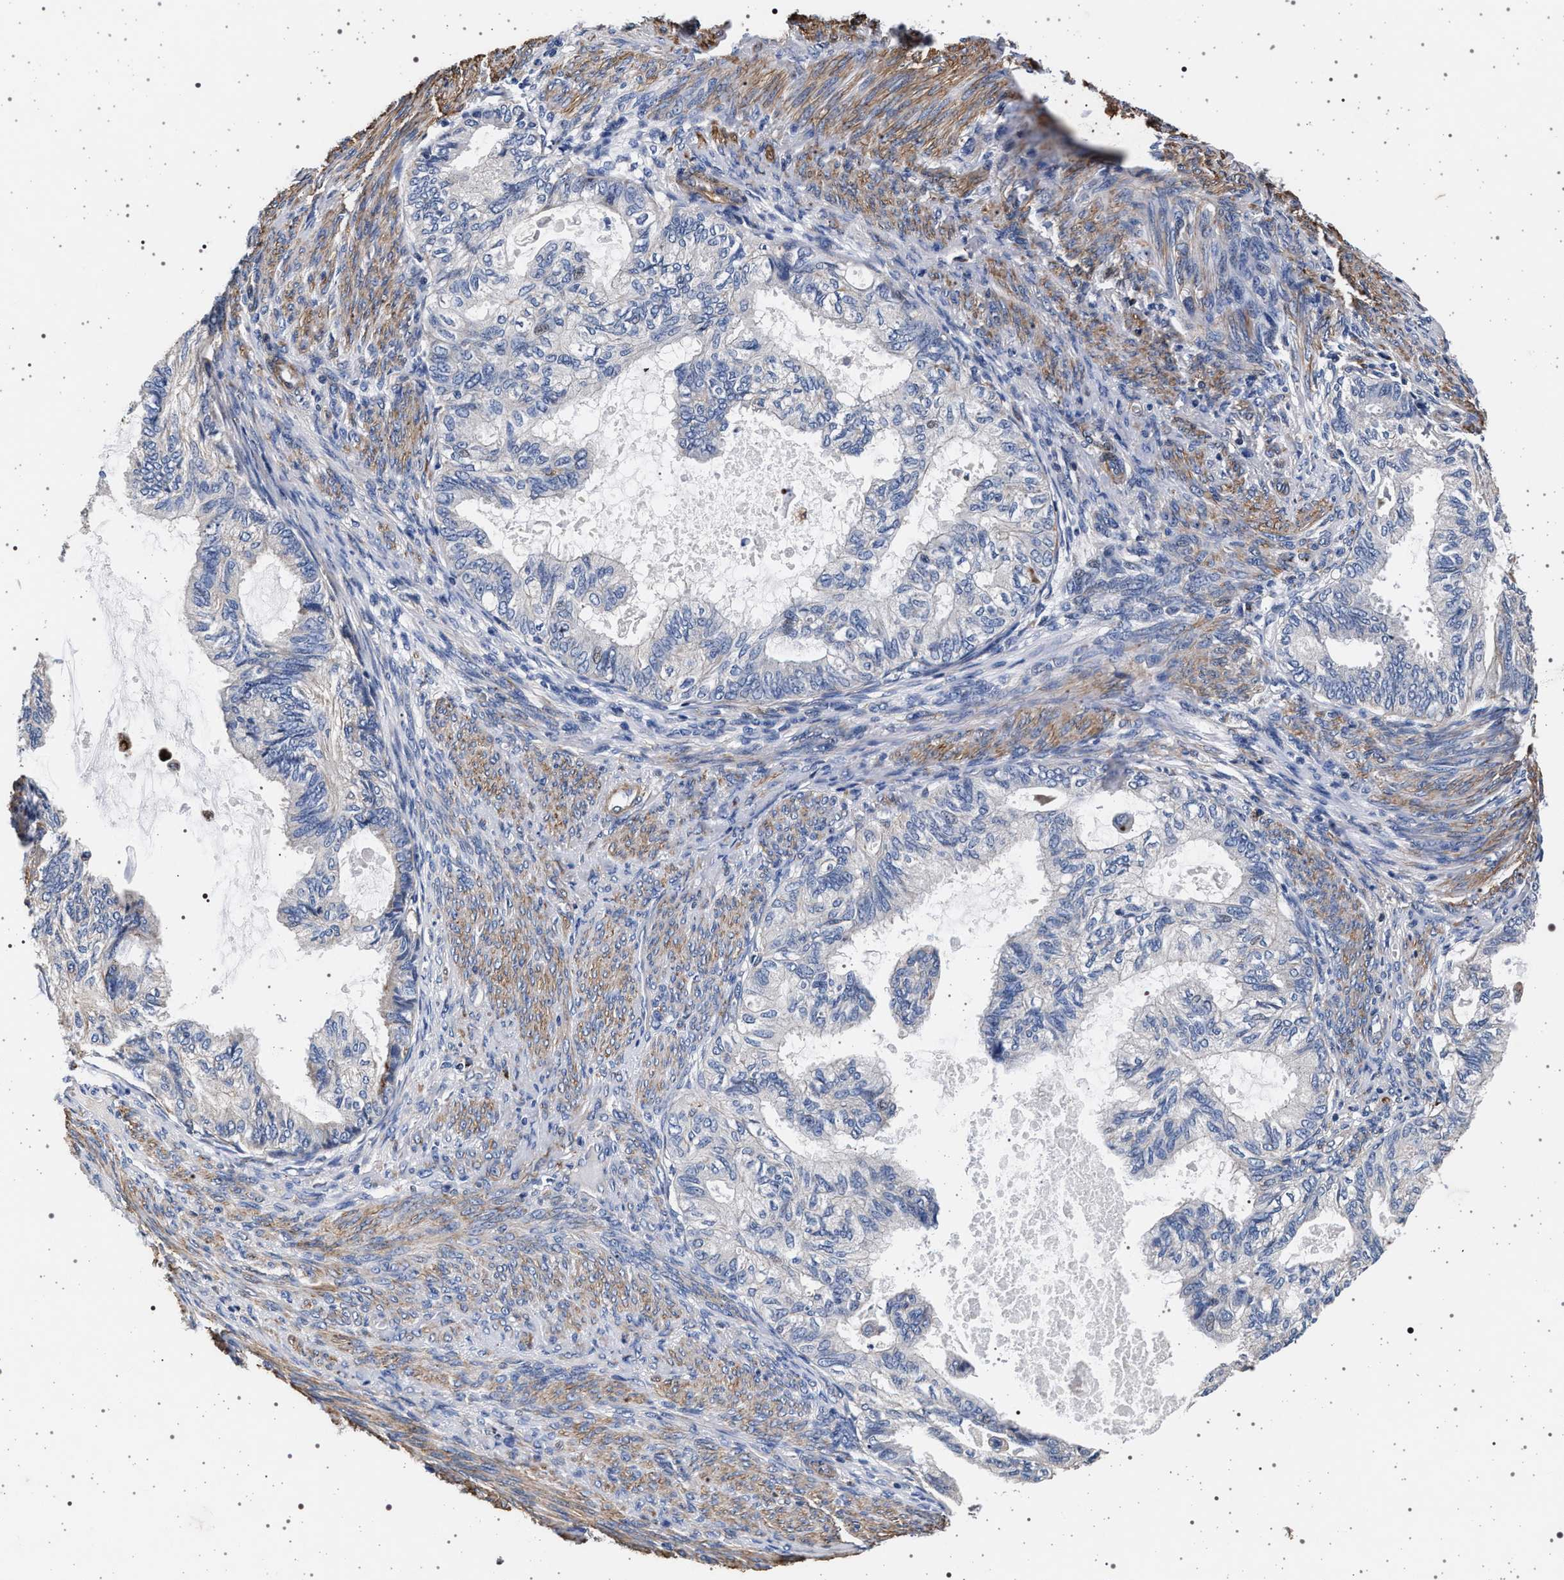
{"staining": {"intensity": "negative", "quantity": "none", "location": "none"}, "tissue": "cervical cancer", "cell_type": "Tumor cells", "image_type": "cancer", "snomed": [{"axis": "morphology", "description": "Normal tissue, NOS"}, {"axis": "morphology", "description": "Adenocarcinoma, NOS"}, {"axis": "topography", "description": "Cervix"}, {"axis": "topography", "description": "Endometrium"}], "caption": "An immunohistochemistry (IHC) image of cervical cancer is shown. There is no staining in tumor cells of cervical cancer. (Immunohistochemistry (ihc), brightfield microscopy, high magnification).", "gene": "KCNK6", "patient": {"sex": "female", "age": 86}}